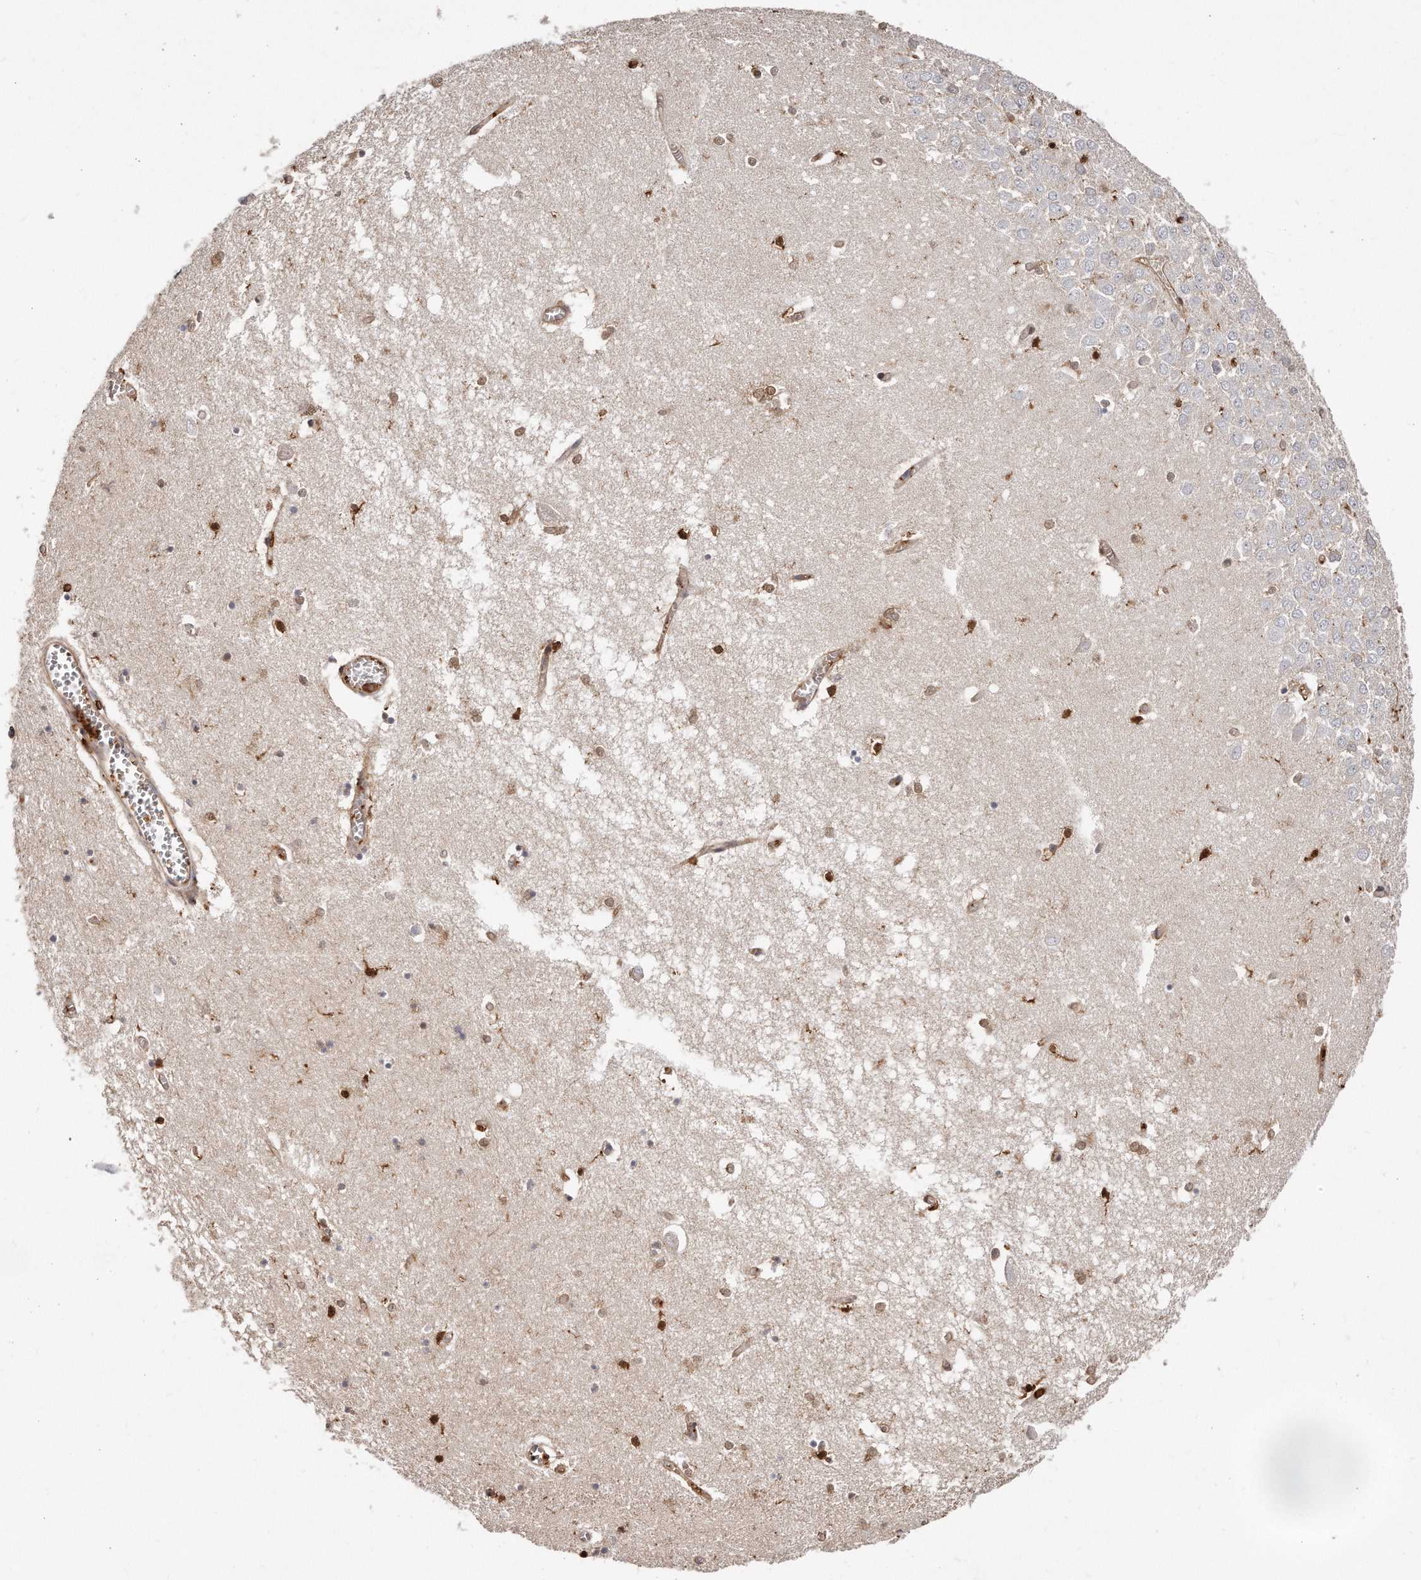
{"staining": {"intensity": "negative", "quantity": "none", "location": "none"}, "tissue": "hippocampus", "cell_type": "Glial cells", "image_type": "normal", "snomed": [{"axis": "morphology", "description": "Normal tissue, NOS"}, {"axis": "topography", "description": "Hippocampus"}], "caption": "An immunohistochemistry (IHC) micrograph of unremarkable hippocampus is shown. There is no staining in glial cells of hippocampus. (Stains: DAB IHC with hematoxylin counter stain, Microscopy: brightfield microscopy at high magnification).", "gene": "CAP1", "patient": {"sex": "male", "age": 70}}